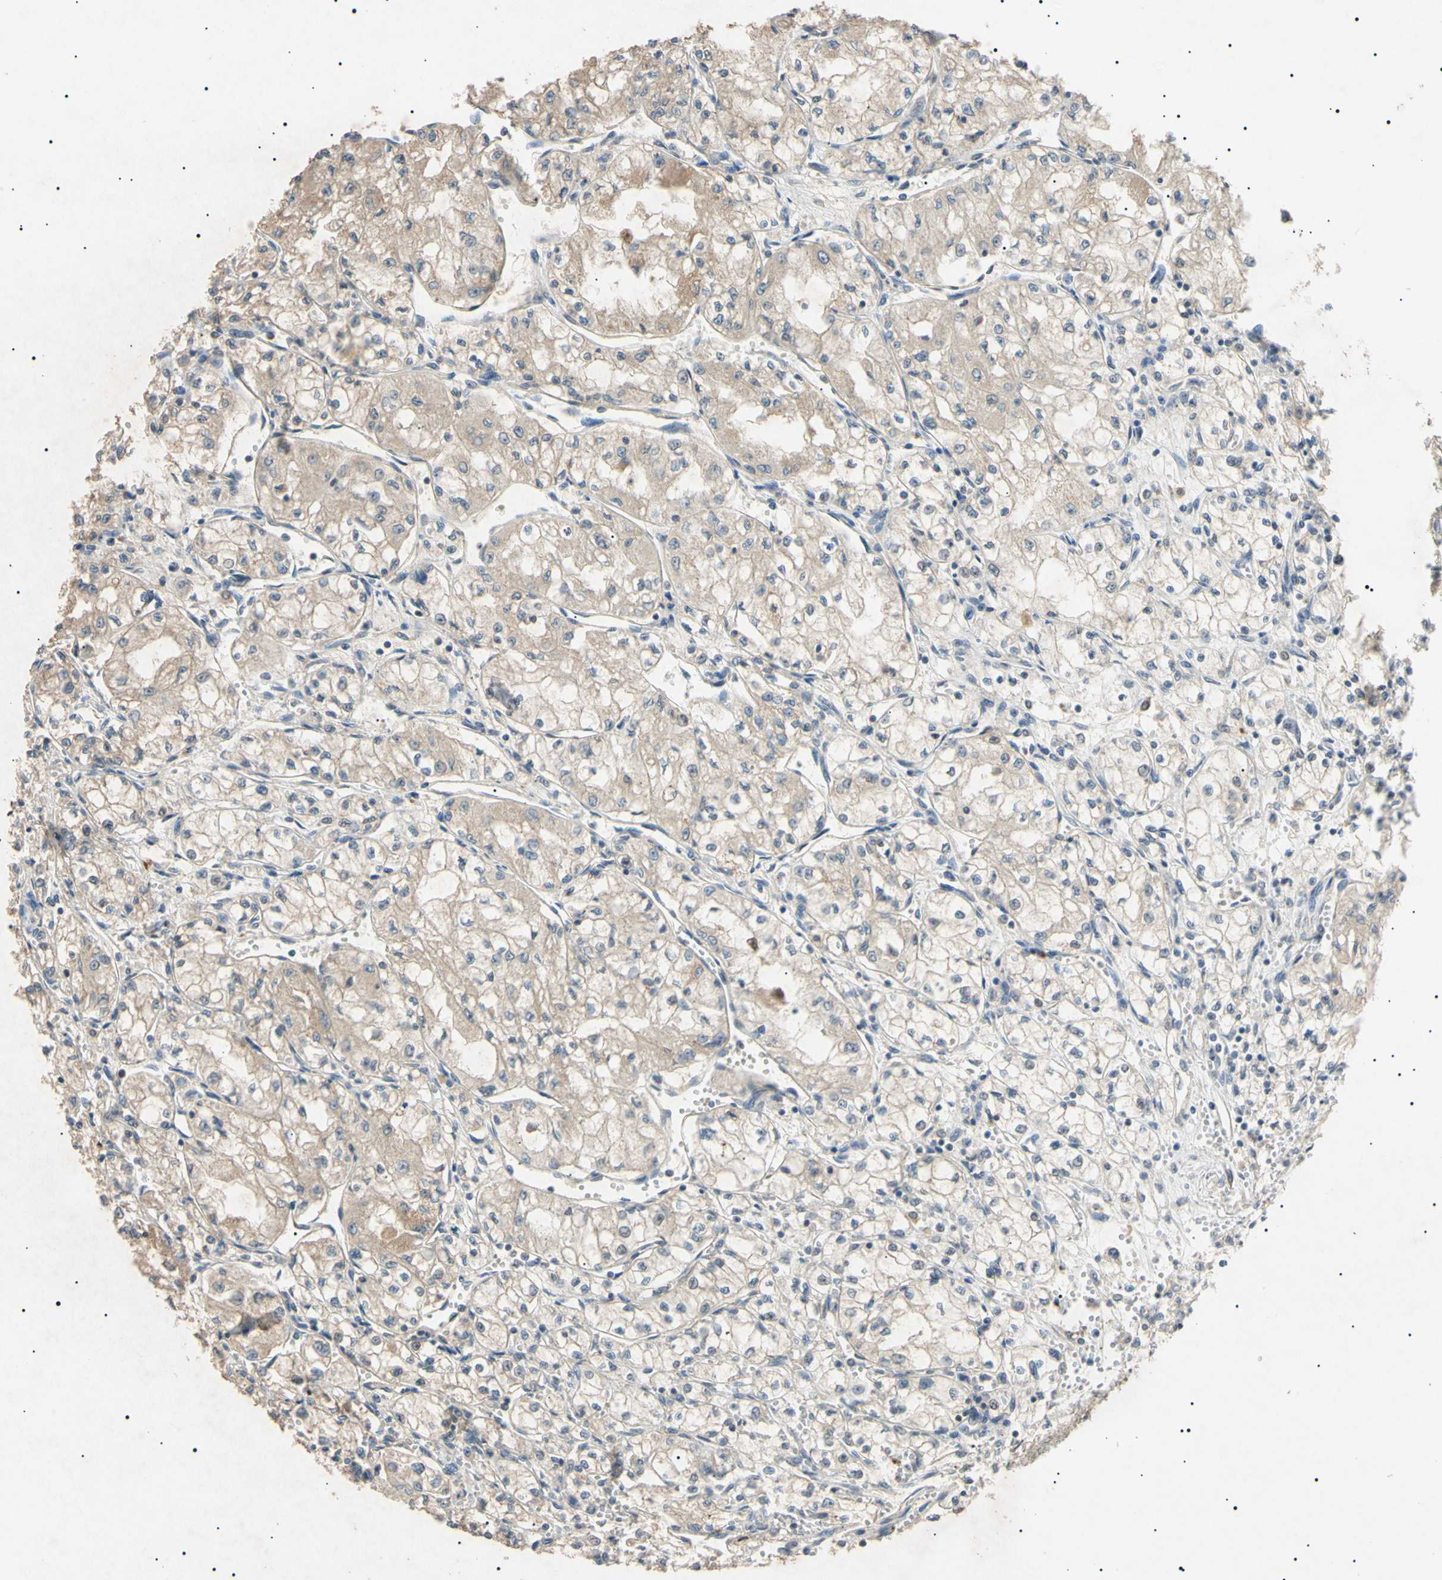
{"staining": {"intensity": "weak", "quantity": "<25%", "location": "cytoplasmic/membranous"}, "tissue": "renal cancer", "cell_type": "Tumor cells", "image_type": "cancer", "snomed": [{"axis": "morphology", "description": "Normal tissue, NOS"}, {"axis": "morphology", "description": "Adenocarcinoma, NOS"}, {"axis": "topography", "description": "Kidney"}], "caption": "Image shows no protein expression in tumor cells of renal cancer (adenocarcinoma) tissue.", "gene": "TUBB4A", "patient": {"sex": "male", "age": 59}}